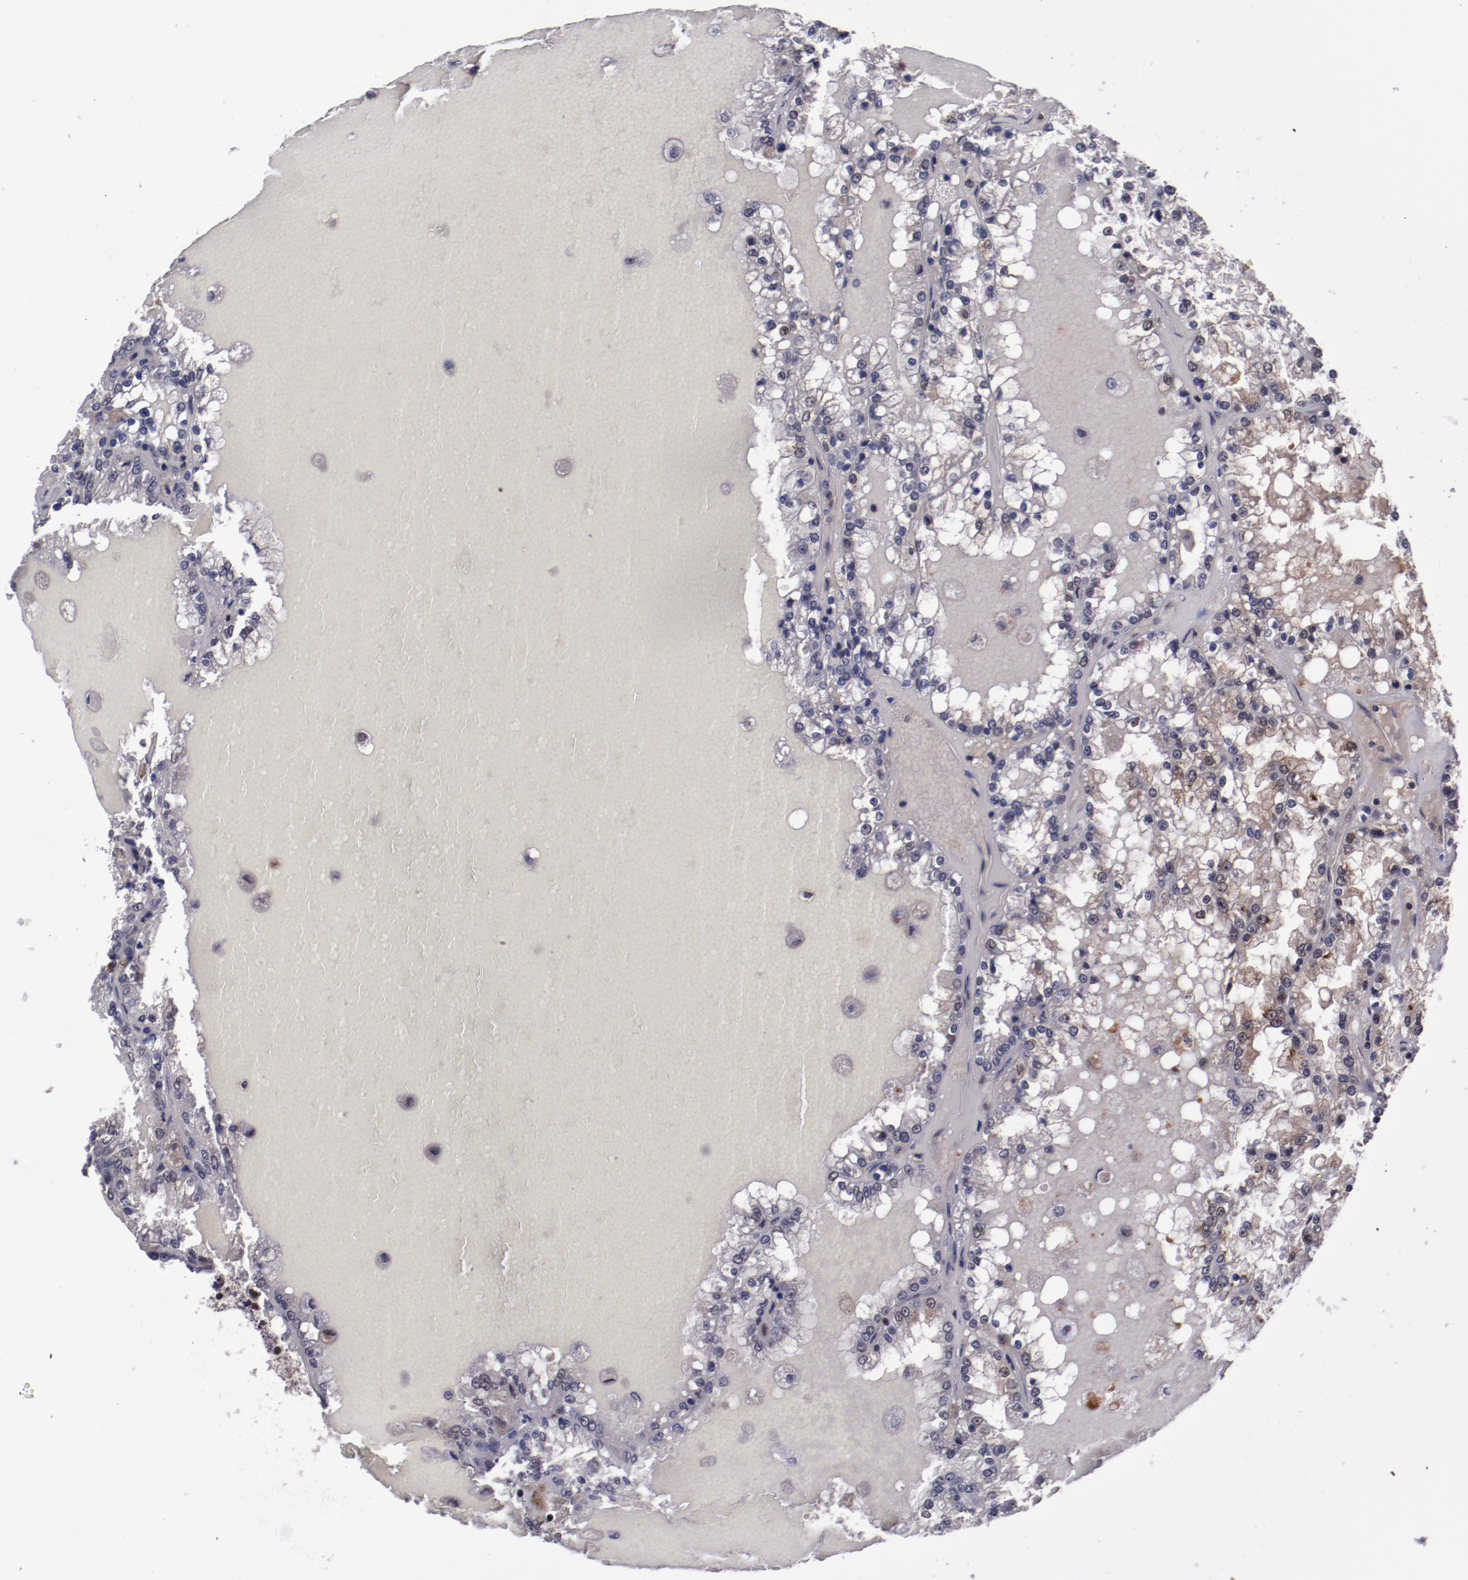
{"staining": {"intensity": "weak", "quantity": "<25%", "location": "nuclear"}, "tissue": "renal cancer", "cell_type": "Tumor cells", "image_type": "cancer", "snomed": [{"axis": "morphology", "description": "Adenocarcinoma, NOS"}, {"axis": "topography", "description": "Kidney"}], "caption": "There is no significant positivity in tumor cells of renal adenocarcinoma.", "gene": "ERH", "patient": {"sex": "female", "age": 56}}